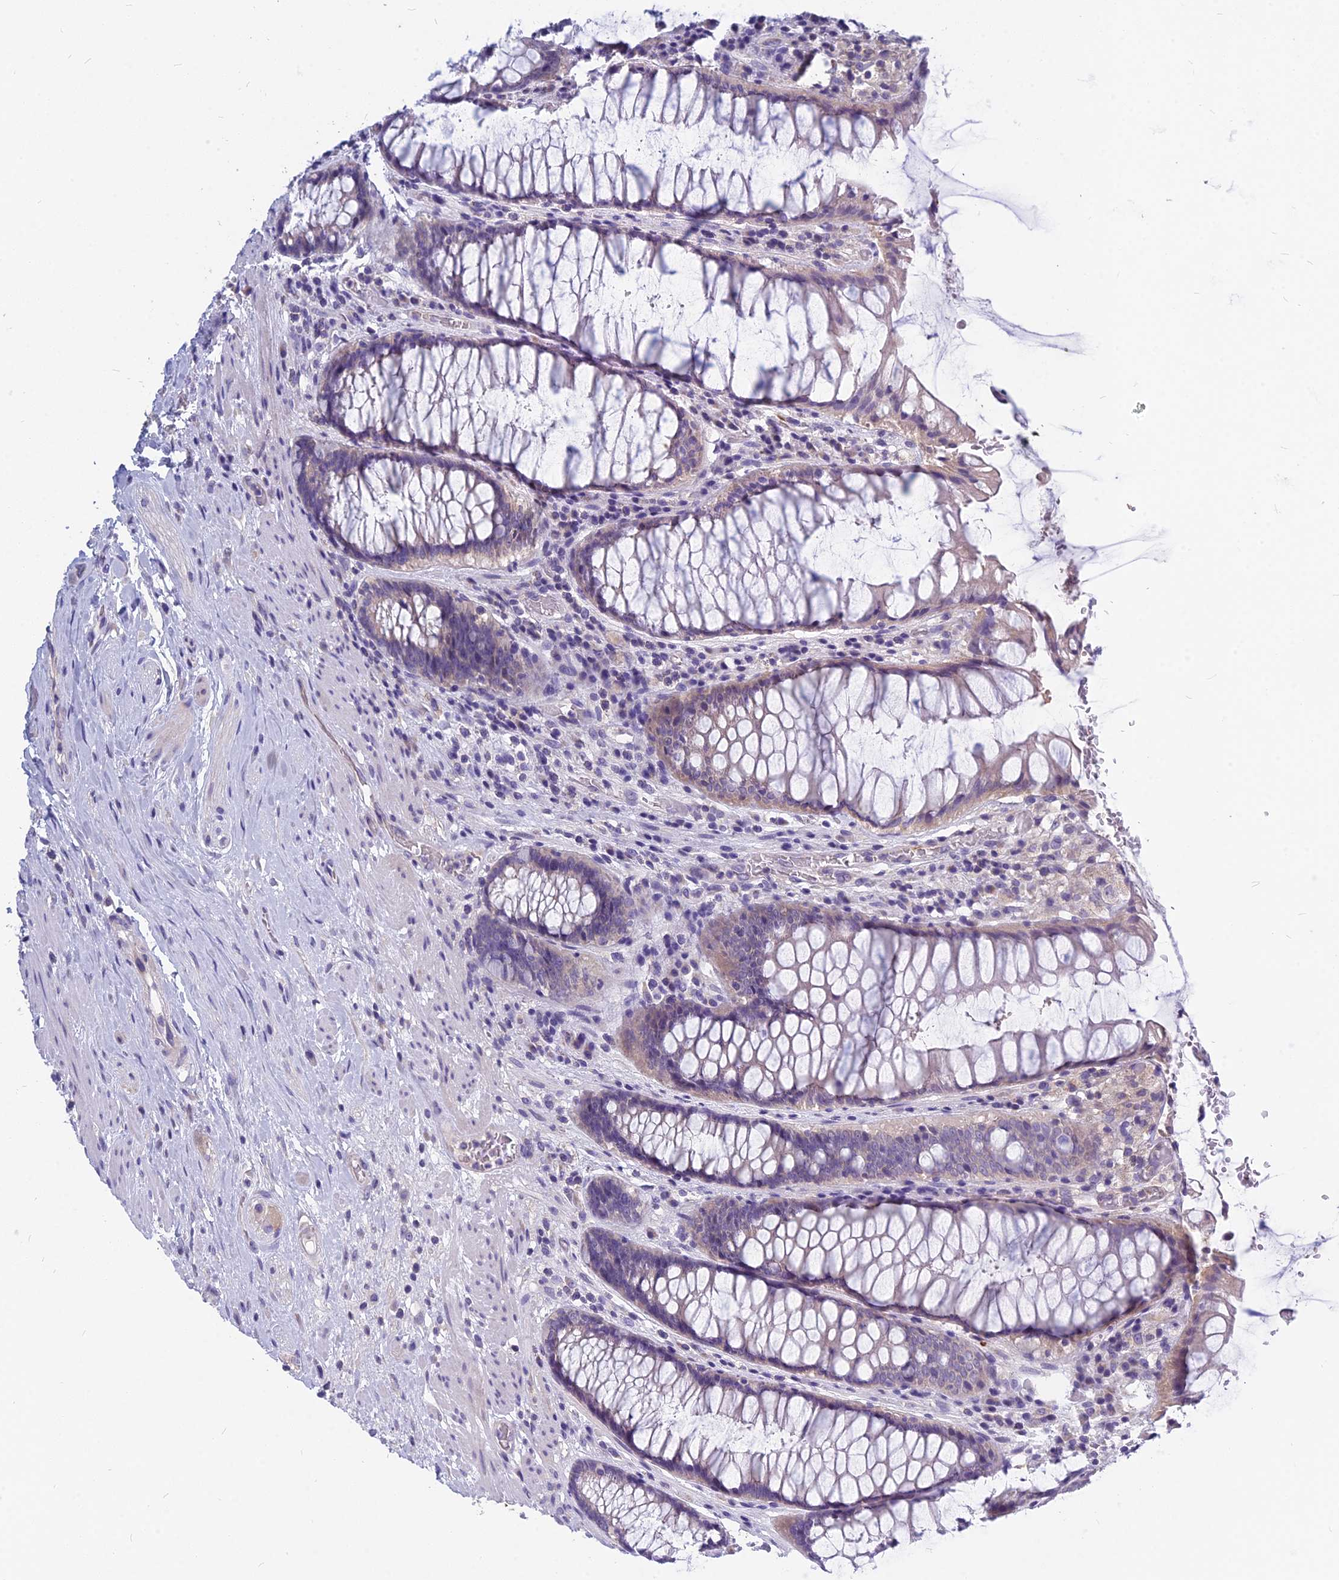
{"staining": {"intensity": "weak", "quantity": "25%-75%", "location": "cytoplasmic/membranous"}, "tissue": "rectum", "cell_type": "Glandular cells", "image_type": "normal", "snomed": [{"axis": "morphology", "description": "Normal tissue, NOS"}, {"axis": "topography", "description": "Rectum"}], "caption": "Rectum stained with immunohistochemistry displays weak cytoplasmic/membranous positivity in about 25%-75% of glandular cells. (DAB (3,3'-diaminobenzidine) IHC, brown staining for protein, blue staining for nuclei).", "gene": "RBM41", "patient": {"sex": "male", "age": 64}}